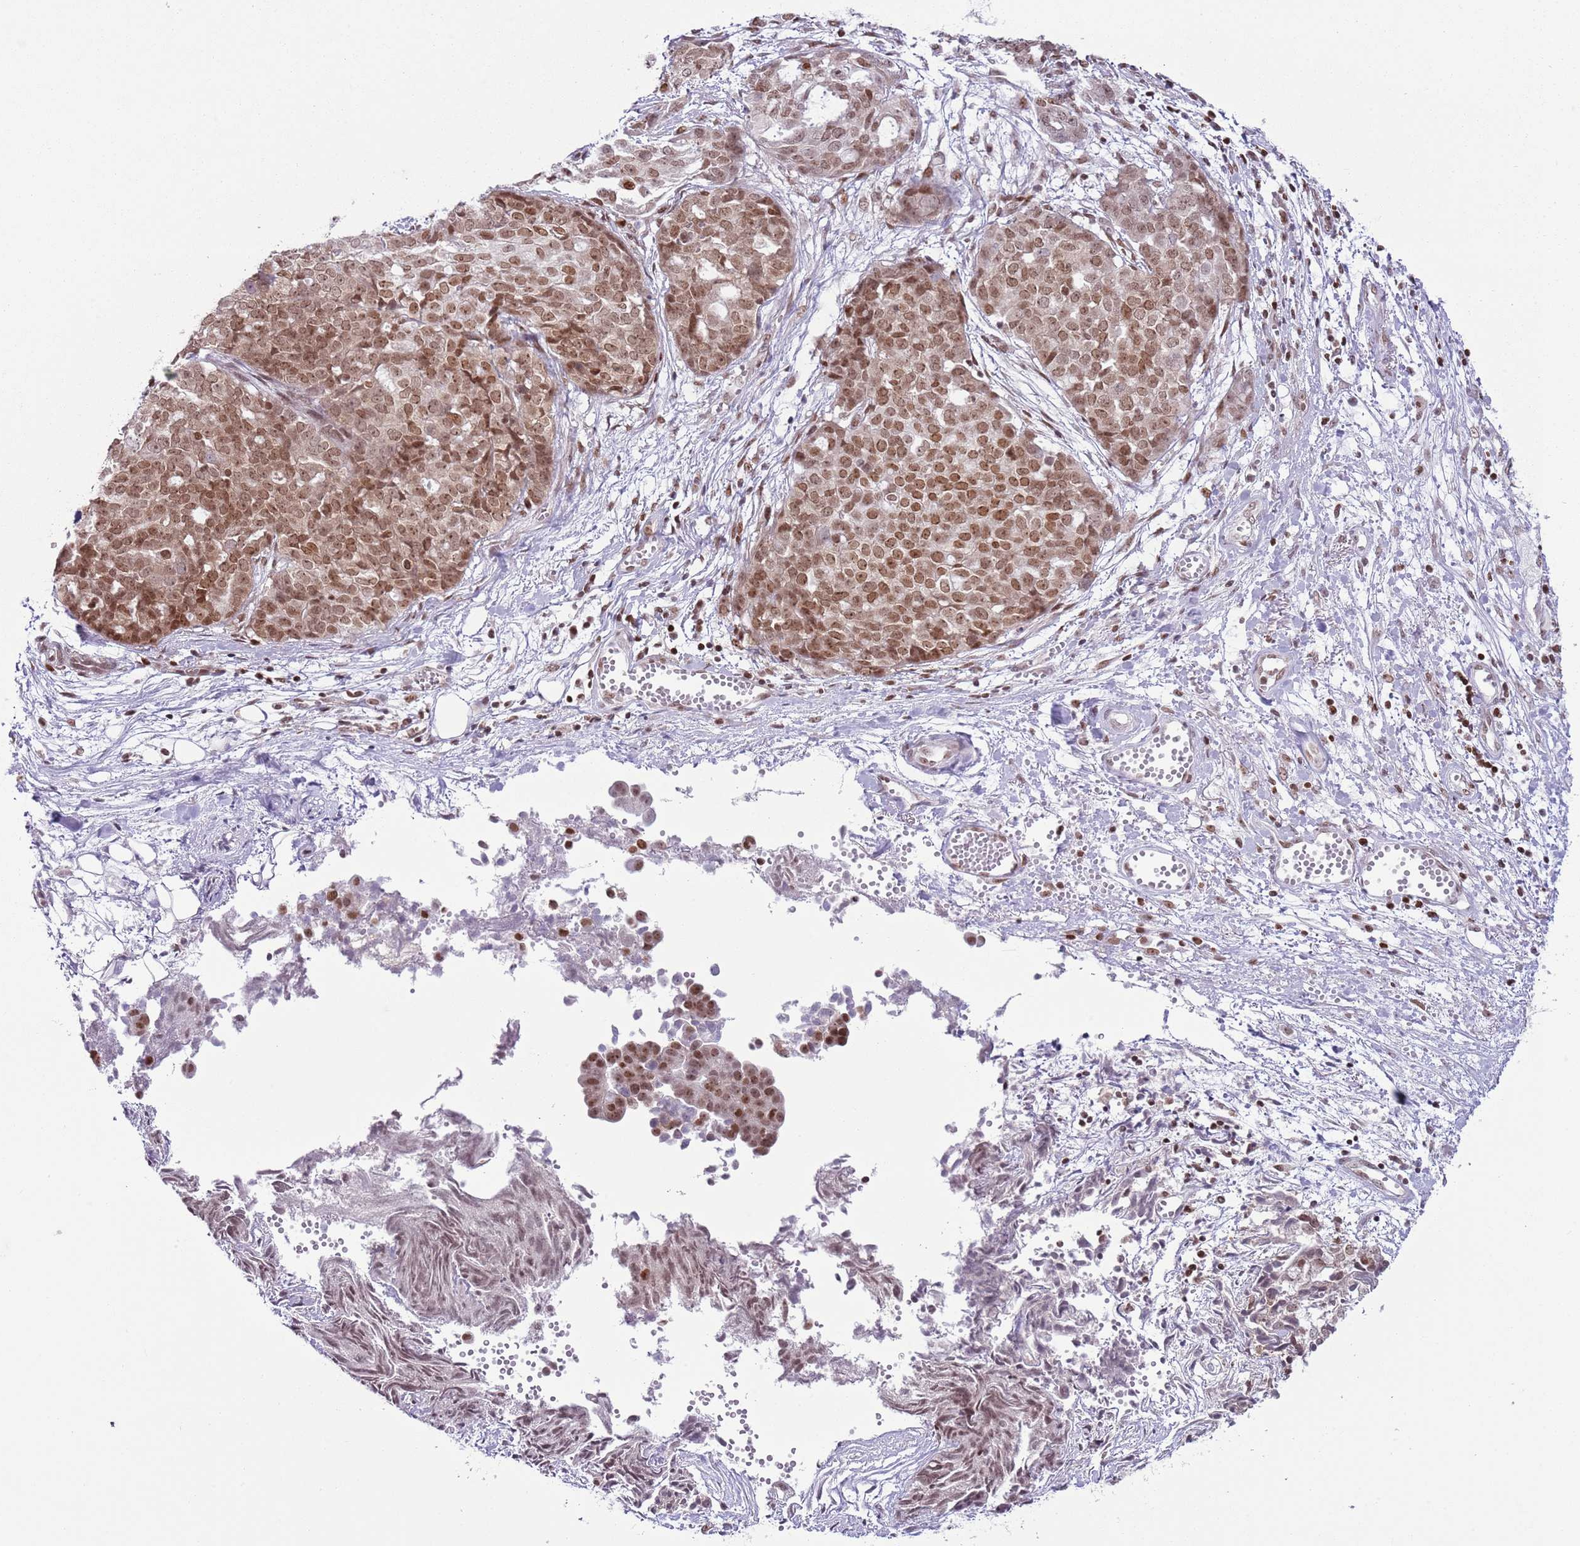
{"staining": {"intensity": "moderate", "quantity": ">75%", "location": "nuclear"}, "tissue": "ovarian cancer", "cell_type": "Tumor cells", "image_type": "cancer", "snomed": [{"axis": "morphology", "description": "Cystadenocarcinoma, serous, NOS"}, {"axis": "topography", "description": "Soft tissue"}, {"axis": "topography", "description": "Ovary"}], "caption": "This image demonstrates IHC staining of ovarian cancer, with medium moderate nuclear positivity in about >75% of tumor cells.", "gene": "SELENOH", "patient": {"sex": "female", "age": 57}}